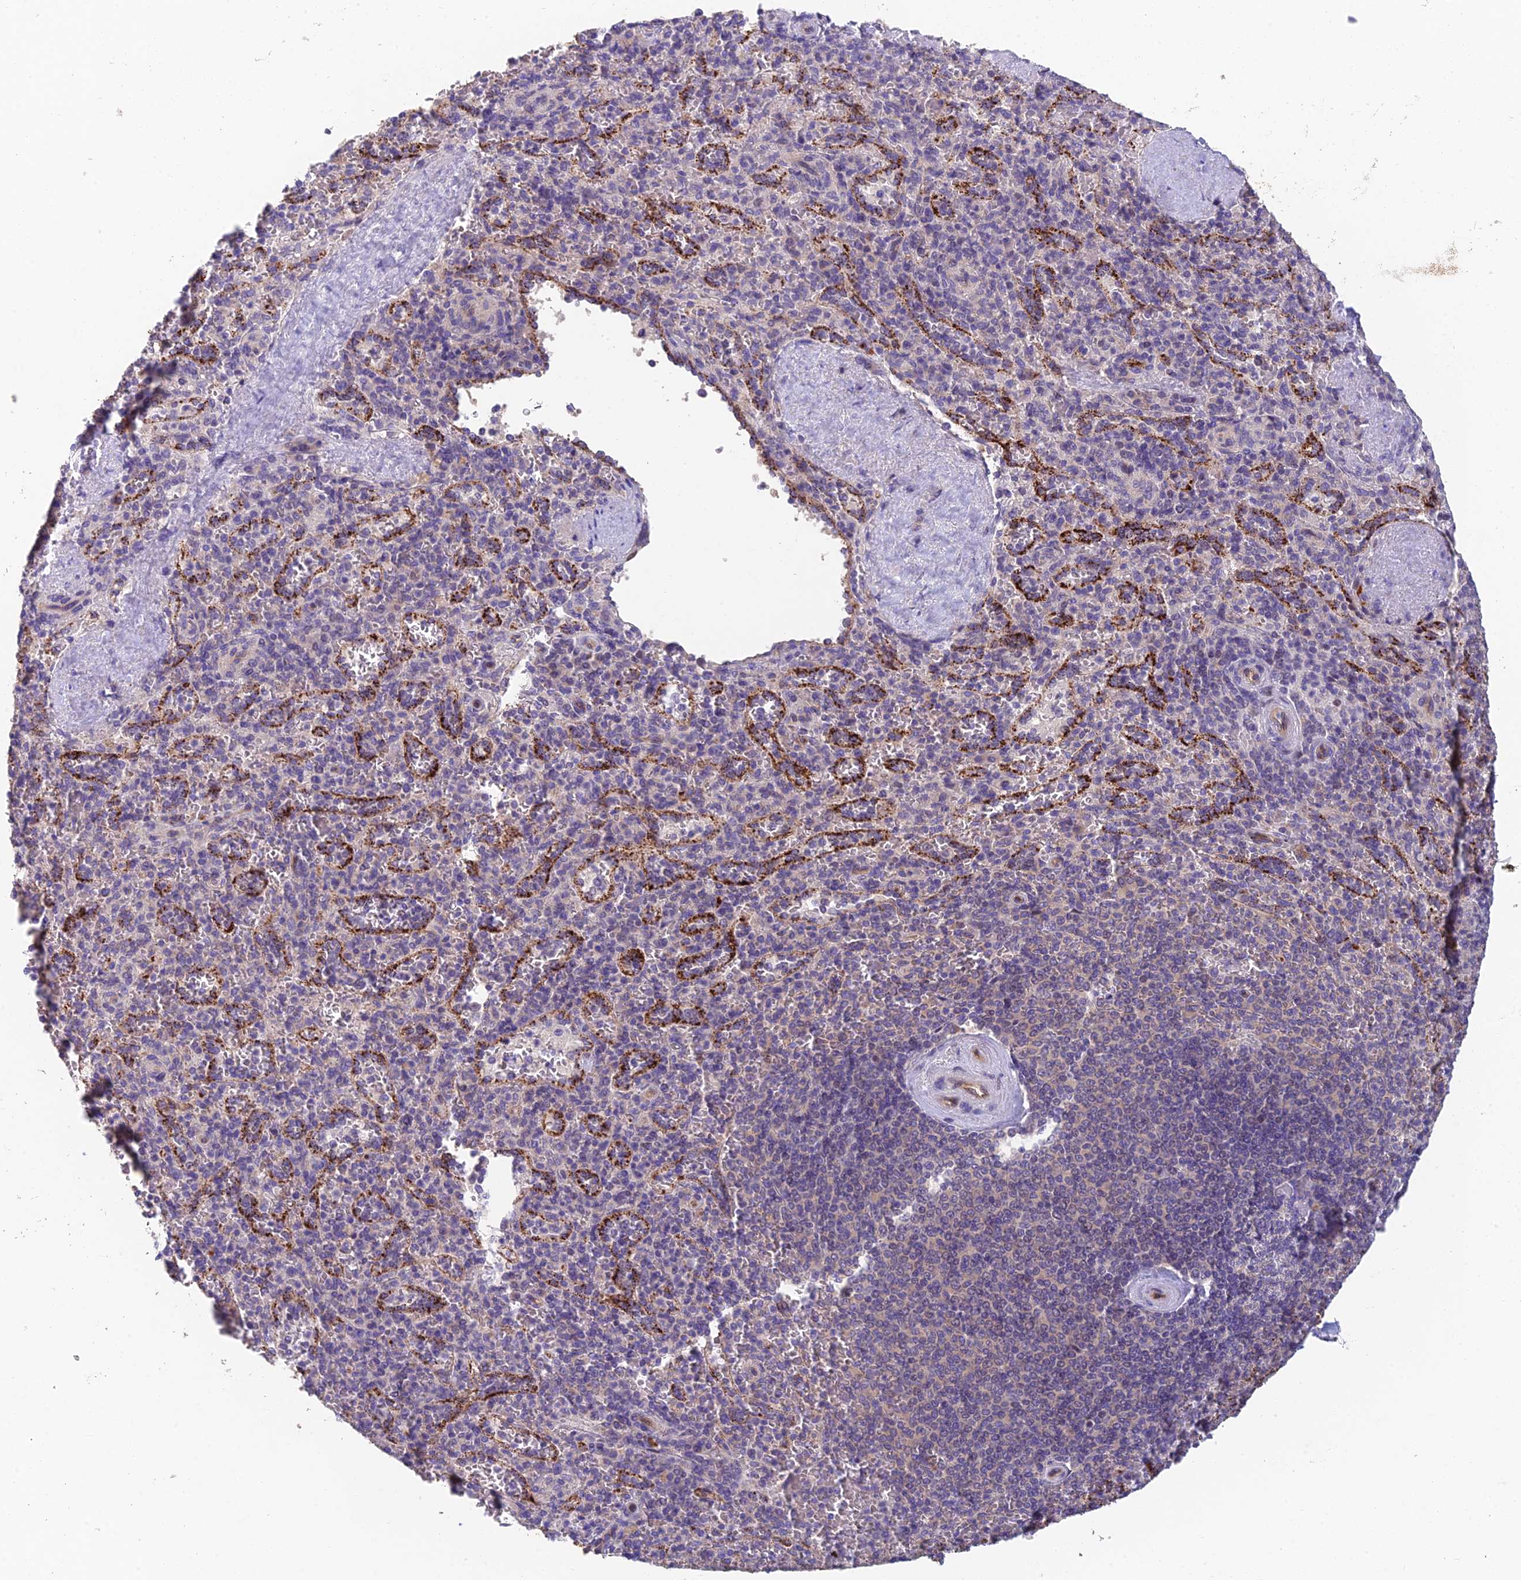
{"staining": {"intensity": "negative", "quantity": "none", "location": "none"}, "tissue": "spleen", "cell_type": "Cells in red pulp", "image_type": "normal", "snomed": [{"axis": "morphology", "description": "Normal tissue, NOS"}, {"axis": "topography", "description": "Spleen"}], "caption": "Immunohistochemistry (IHC) image of normal spleen: spleen stained with DAB (3,3'-diaminobenzidine) demonstrates no significant protein staining in cells in red pulp. (DAB (3,3'-diaminobenzidine) immunohistochemistry, high magnification).", "gene": "ADAMTS13", "patient": {"sex": "male", "age": 82}}